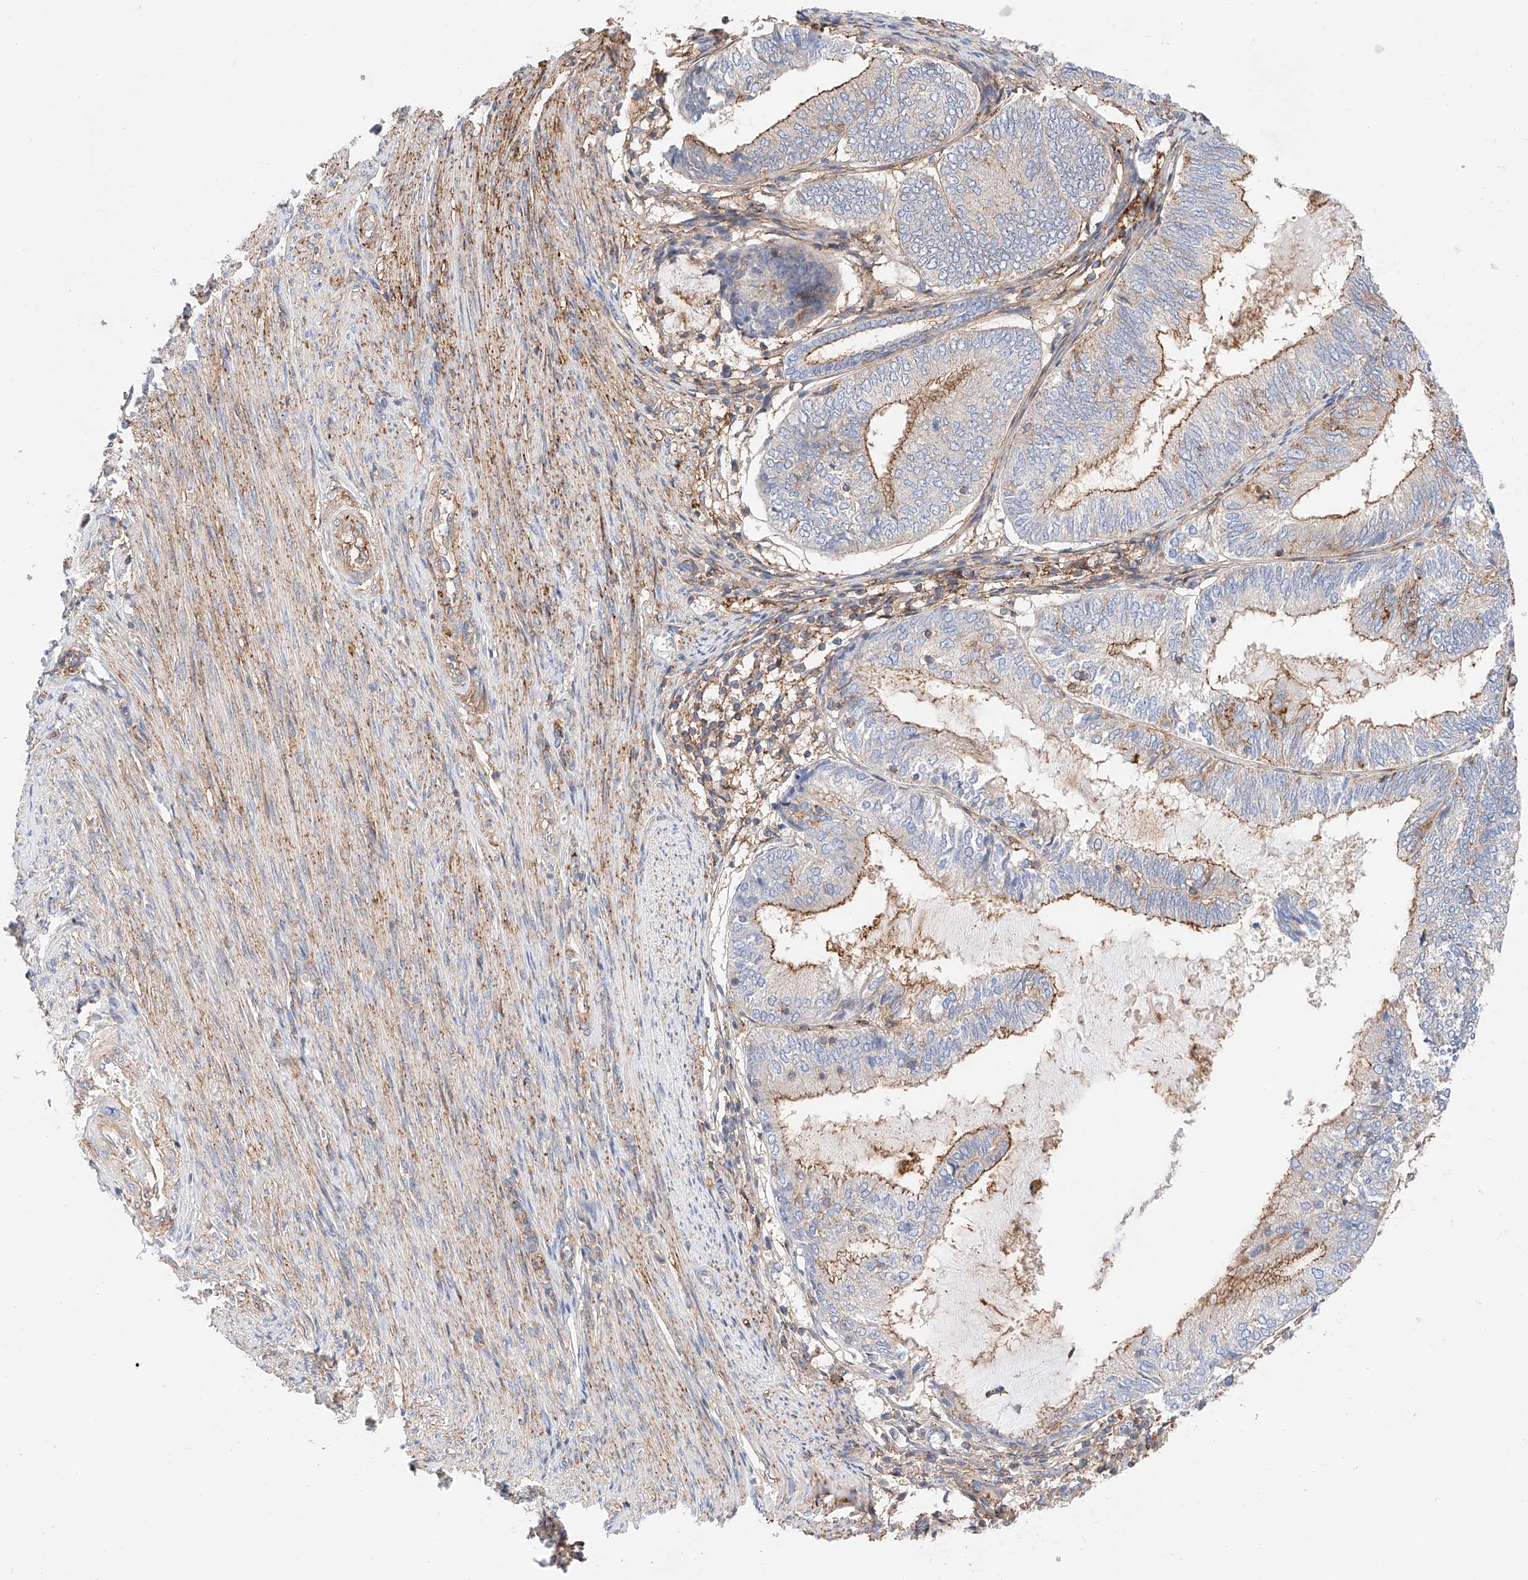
{"staining": {"intensity": "moderate", "quantity": "25%-75%", "location": "cytoplasmic/membranous"}, "tissue": "endometrial cancer", "cell_type": "Tumor cells", "image_type": "cancer", "snomed": [{"axis": "morphology", "description": "Adenocarcinoma, NOS"}, {"axis": "topography", "description": "Endometrium"}], "caption": "An immunohistochemistry micrograph of neoplastic tissue is shown. Protein staining in brown labels moderate cytoplasmic/membranous positivity in adenocarcinoma (endometrial) within tumor cells.", "gene": "HAUS4", "patient": {"sex": "female", "age": 81}}